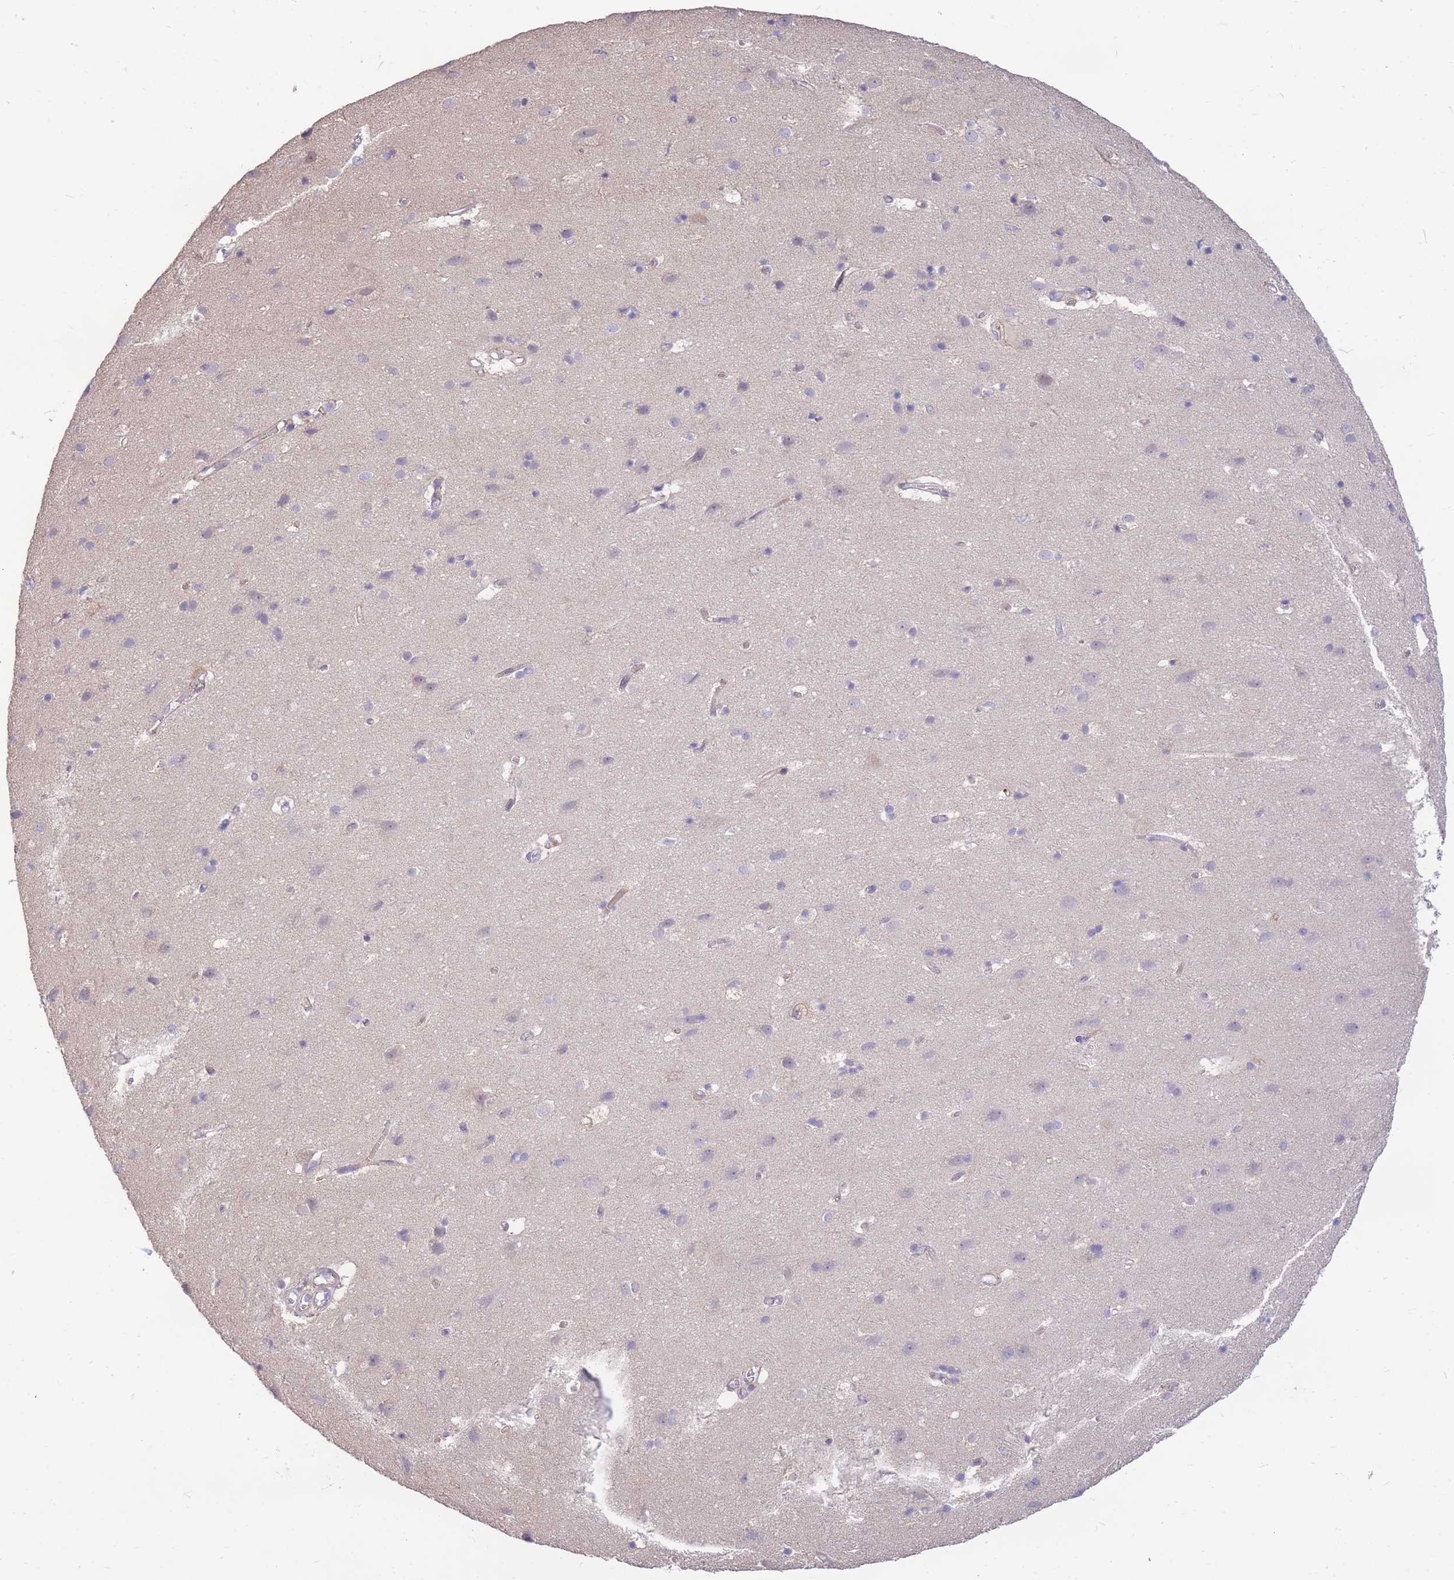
{"staining": {"intensity": "negative", "quantity": "none", "location": "none"}, "tissue": "cerebral cortex", "cell_type": "Endothelial cells", "image_type": "normal", "snomed": [{"axis": "morphology", "description": "Normal tissue, NOS"}, {"axis": "topography", "description": "Cerebral cortex"}], "caption": "High power microscopy photomicrograph of an IHC image of normal cerebral cortex, revealing no significant expression in endothelial cells. (DAB immunohistochemistry (IHC) with hematoxylin counter stain).", "gene": "OR5T1", "patient": {"sex": "male", "age": 54}}